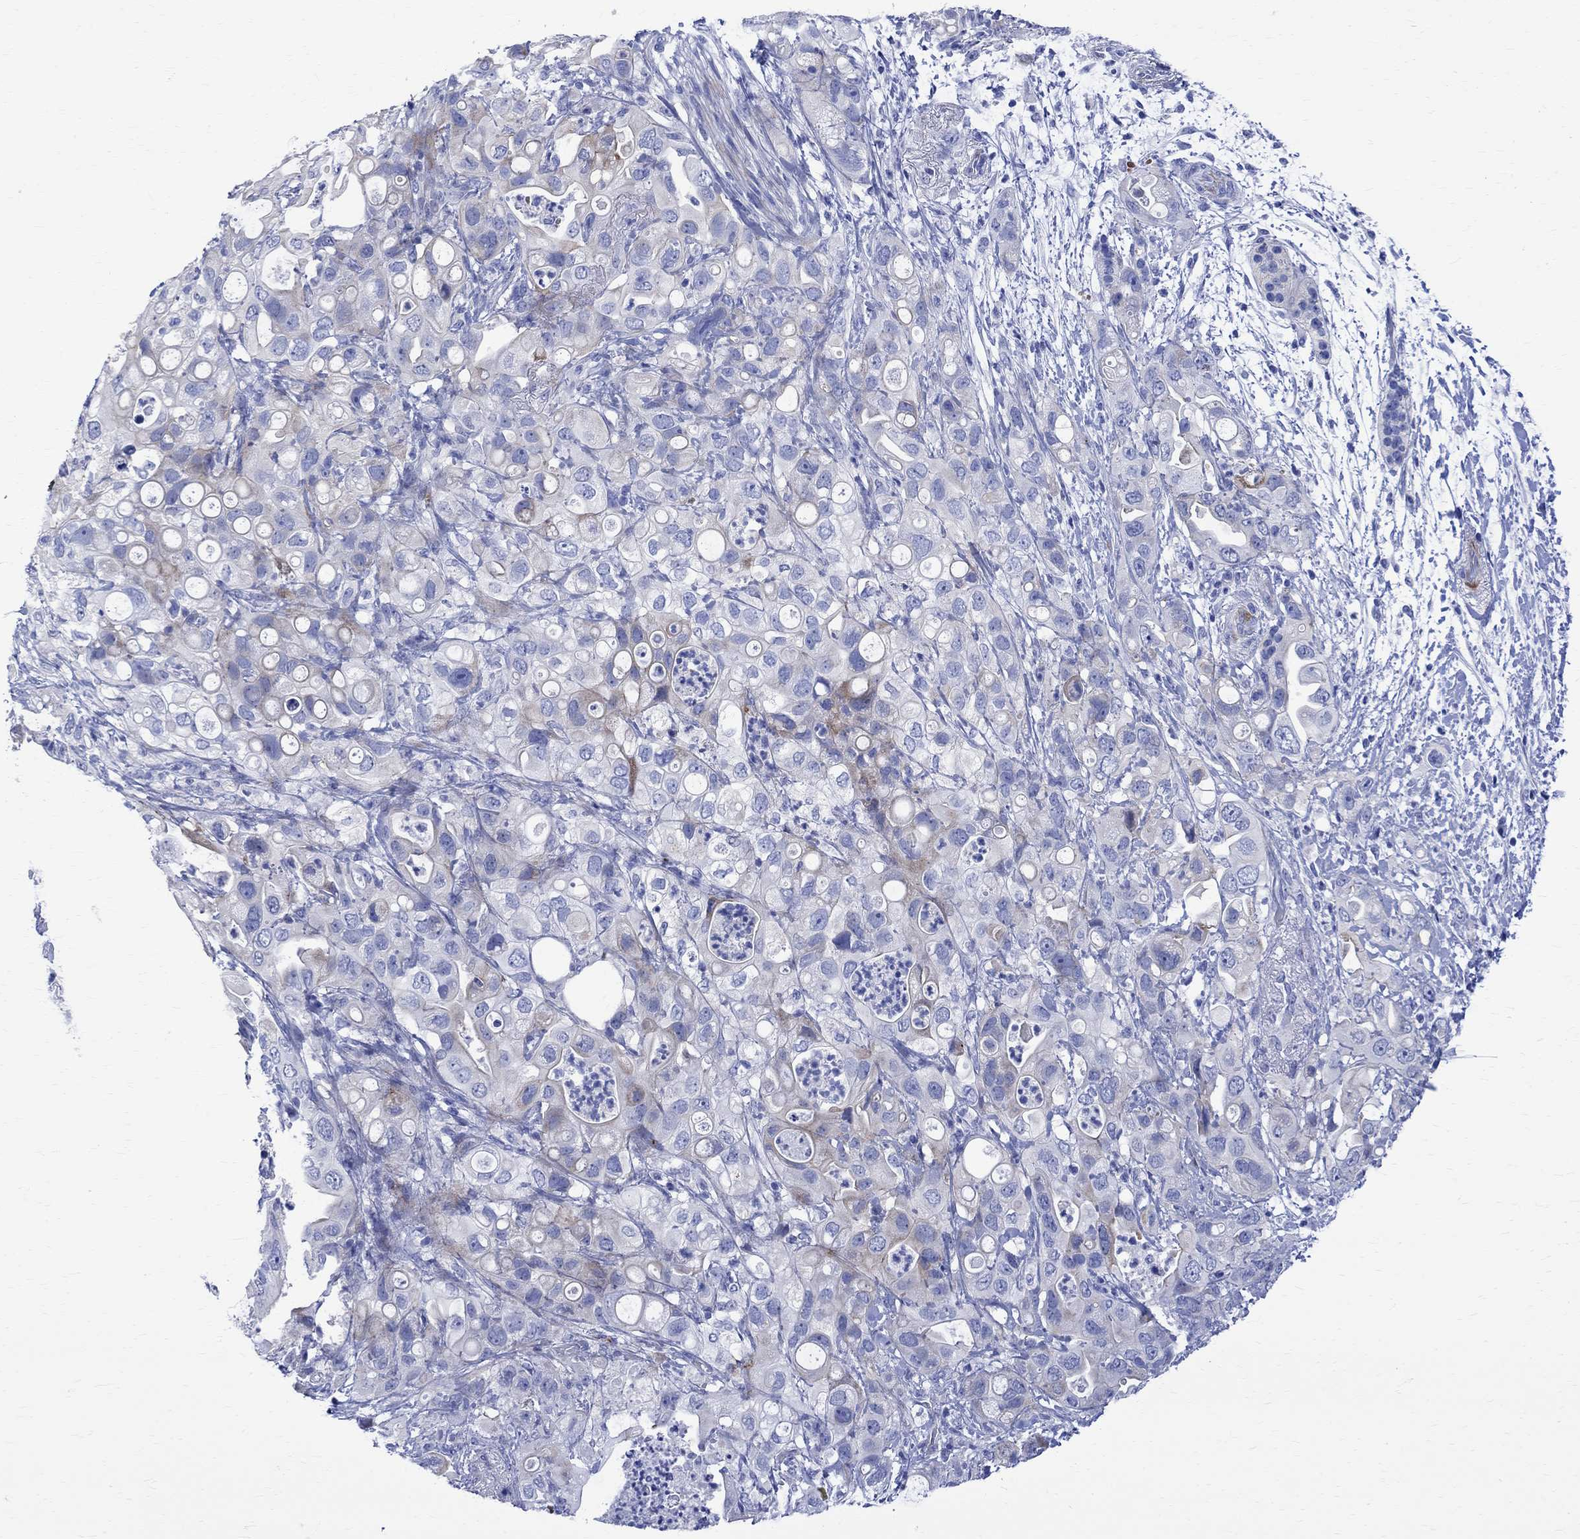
{"staining": {"intensity": "weak", "quantity": "<25%", "location": "cytoplasmic/membranous"}, "tissue": "pancreatic cancer", "cell_type": "Tumor cells", "image_type": "cancer", "snomed": [{"axis": "morphology", "description": "Adenocarcinoma, NOS"}, {"axis": "topography", "description": "Pancreas"}], "caption": "Tumor cells show no significant protein positivity in pancreatic cancer (adenocarcinoma).", "gene": "PARVB", "patient": {"sex": "female", "age": 72}}